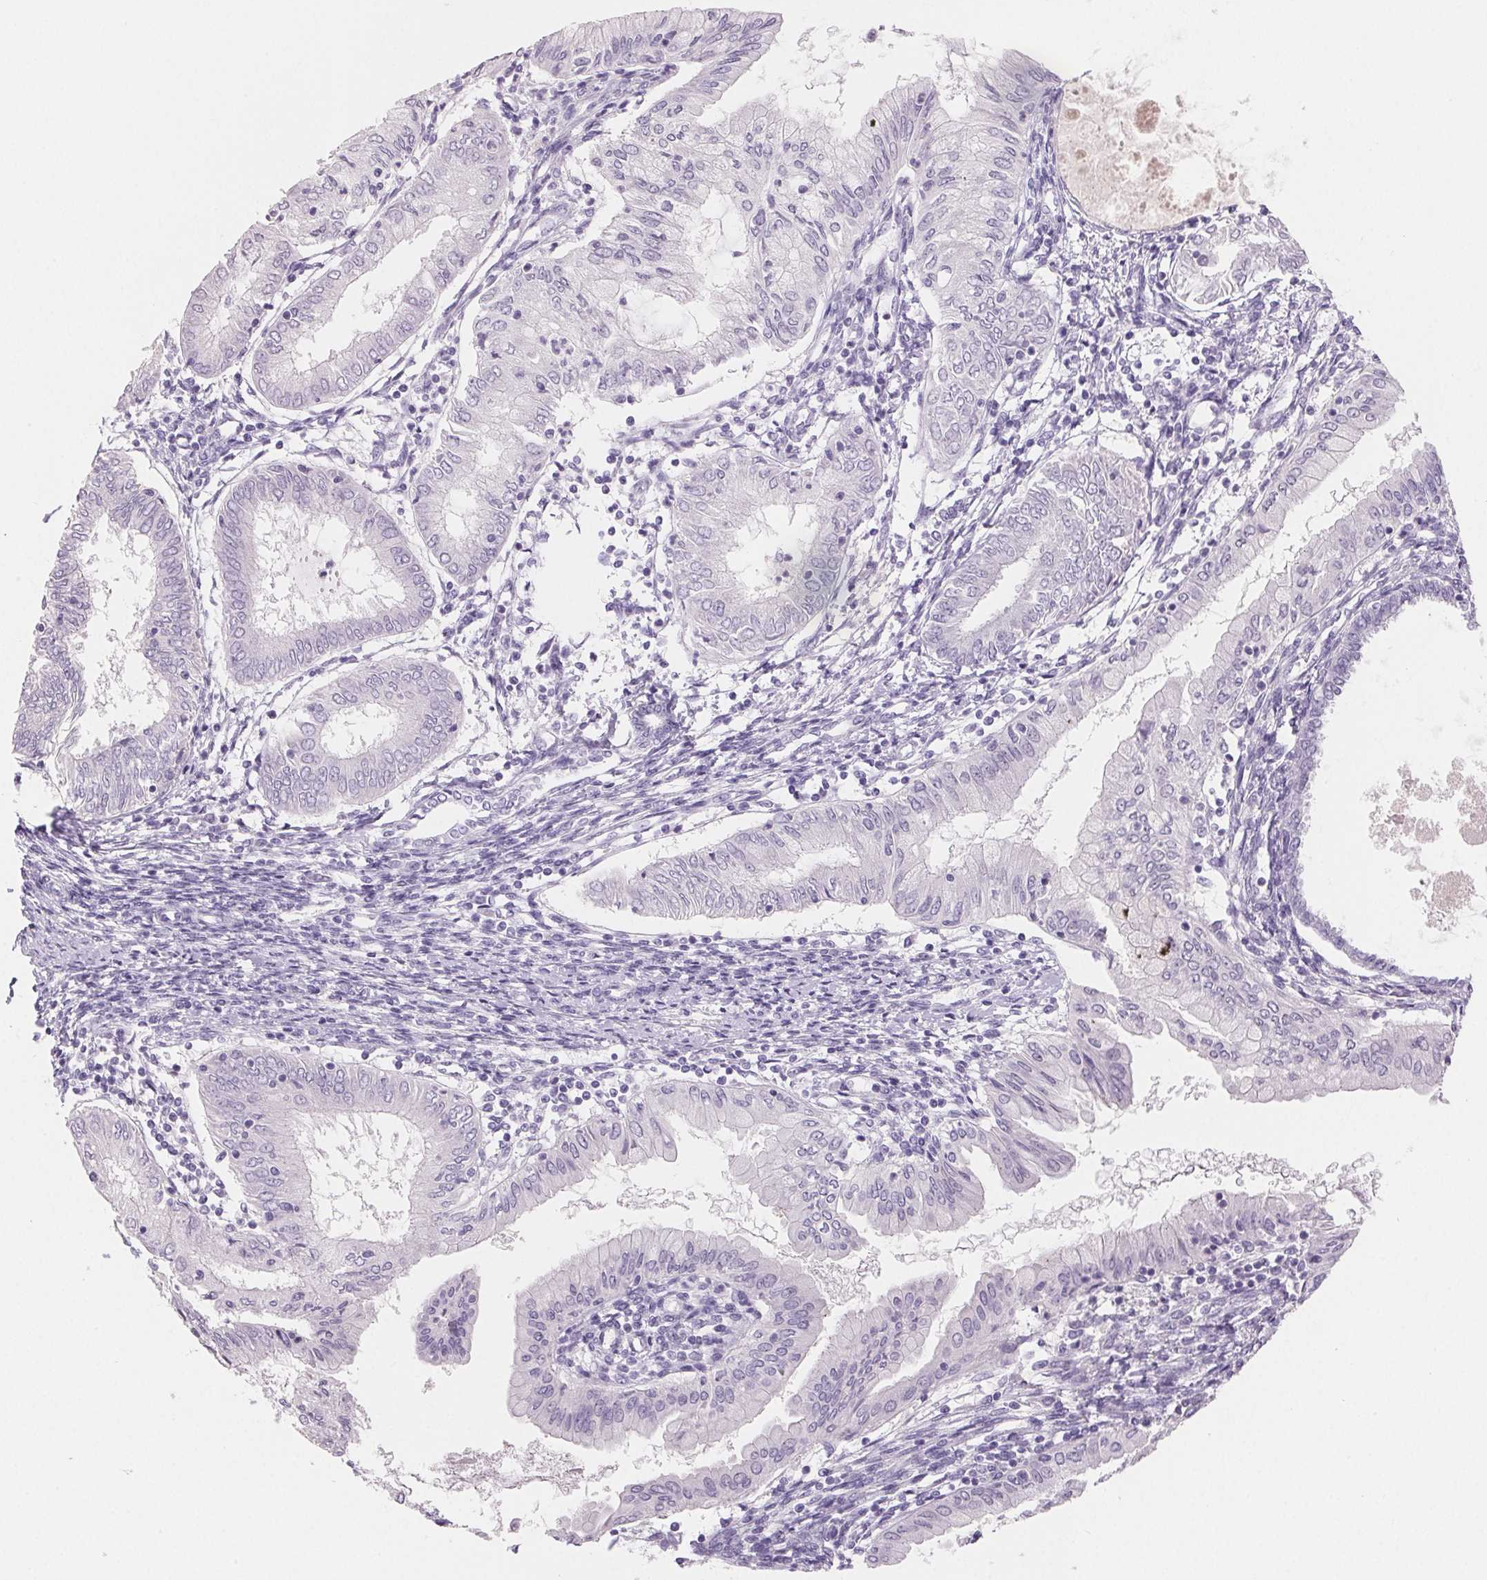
{"staining": {"intensity": "negative", "quantity": "none", "location": "none"}, "tissue": "endometrial cancer", "cell_type": "Tumor cells", "image_type": "cancer", "snomed": [{"axis": "morphology", "description": "Adenocarcinoma, NOS"}, {"axis": "topography", "description": "Endometrium"}], "caption": "IHC micrograph of neoplastic tissue: endometrial adenocarcinoma stained with DAB shows no significant protein expression in tumor cells. Brightfield microscopy of immunohistochemistry stained with DAB (3,3'-diaminobenzidine) (brown) and hematoxylin (blue), captured at high magnification.", "gene": "BPIFB2", "patient": {"sex": "female", "age": 68}}